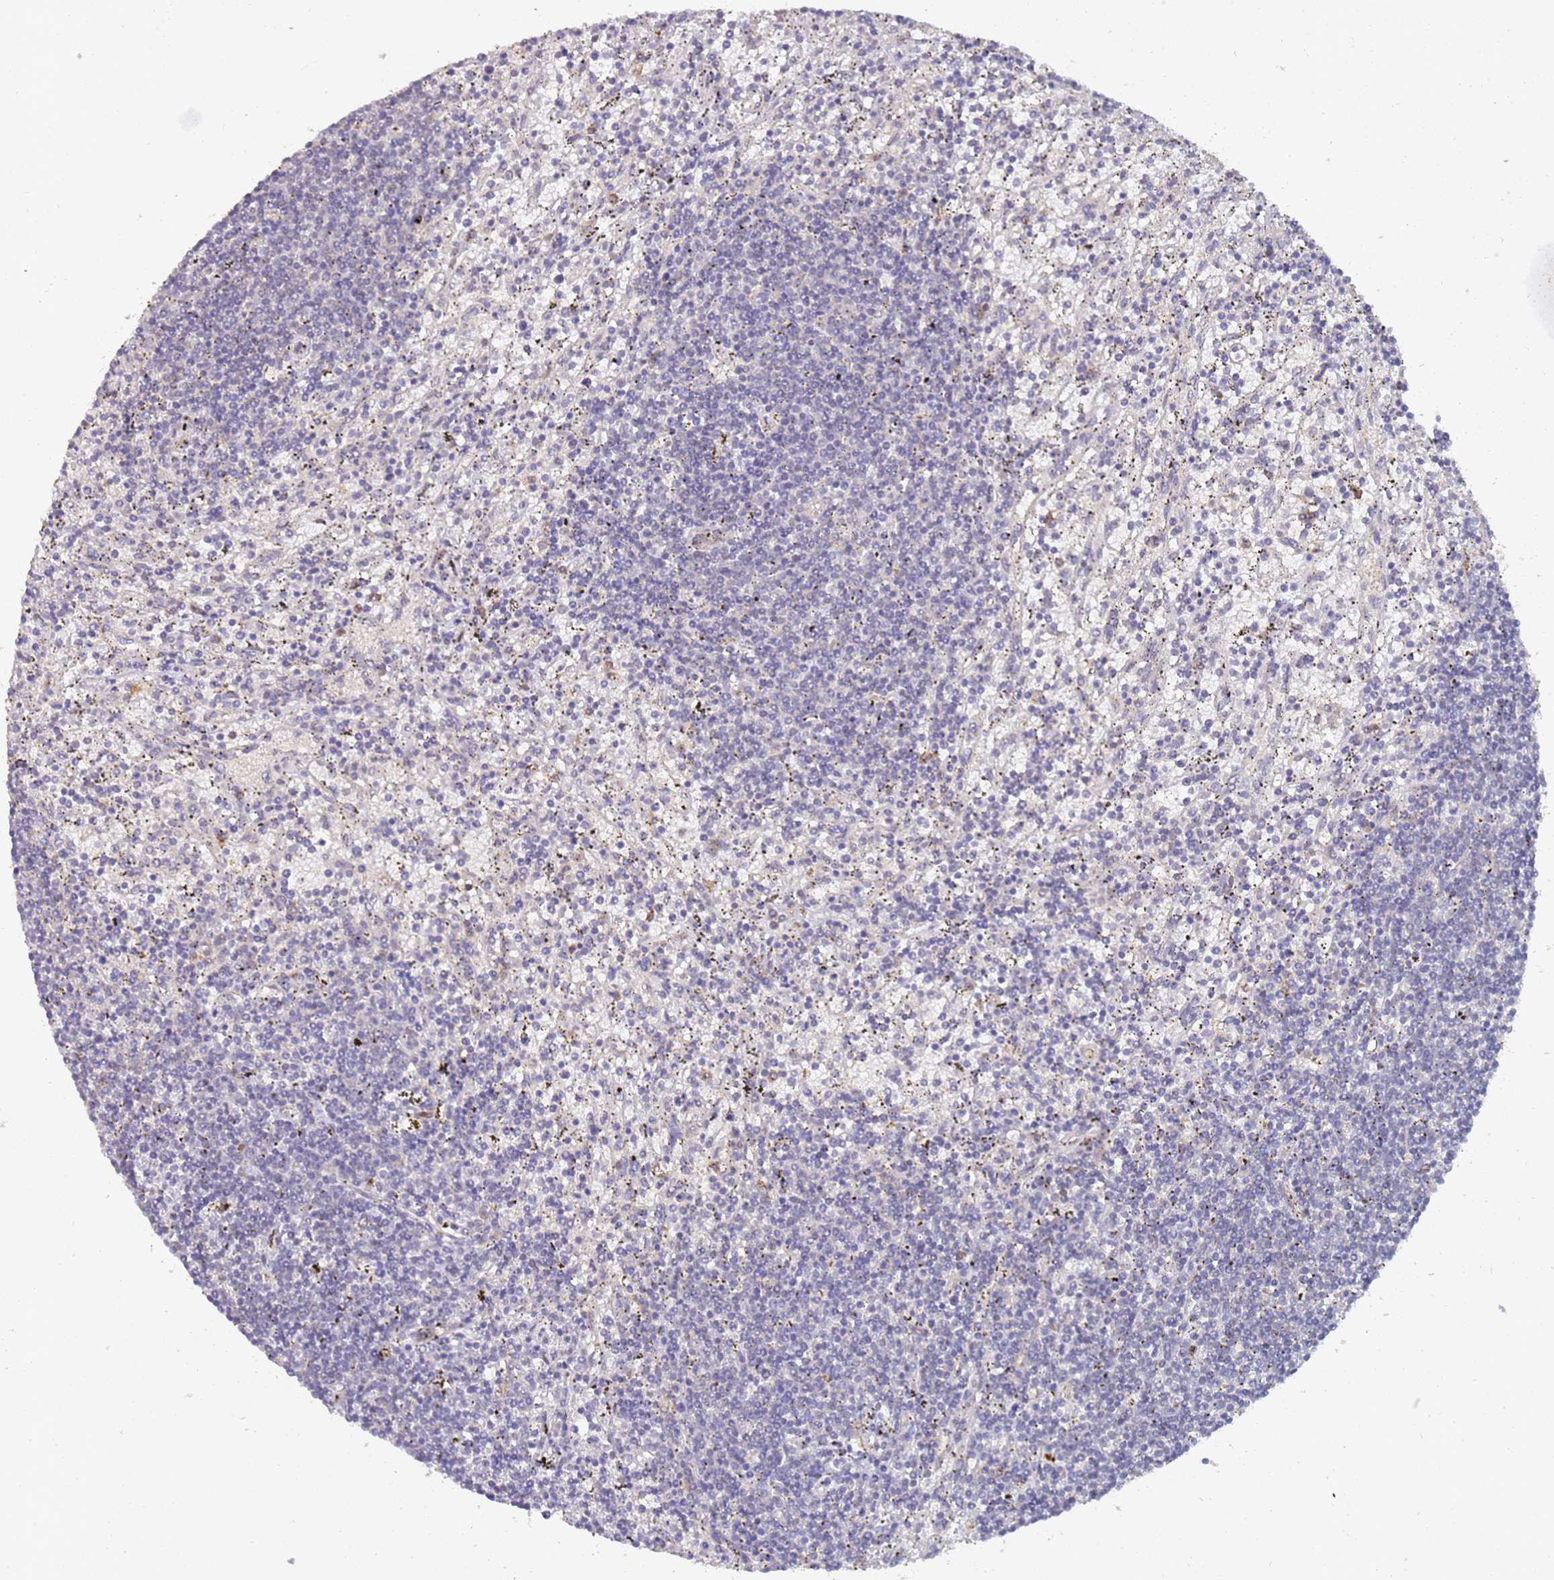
{"staining": {"intensity": "negative", "quantity": "none", "location": "none"}, "tissue": "lymphoma", "cell_type": "Tumor cells", "image_type": "cancer", "snomed": [{"axis": "morphology", "description": "Malignant lymphoma, non-Hodgkin's type, Low grade"}, {"axis": "topography", "description": "Spleen"}], "caption": "Protein analysis of lymphoma shows no significant staining in tumor cells.", "gene": "ABCB6", "patient": {"sex": "male", "age": 76}}